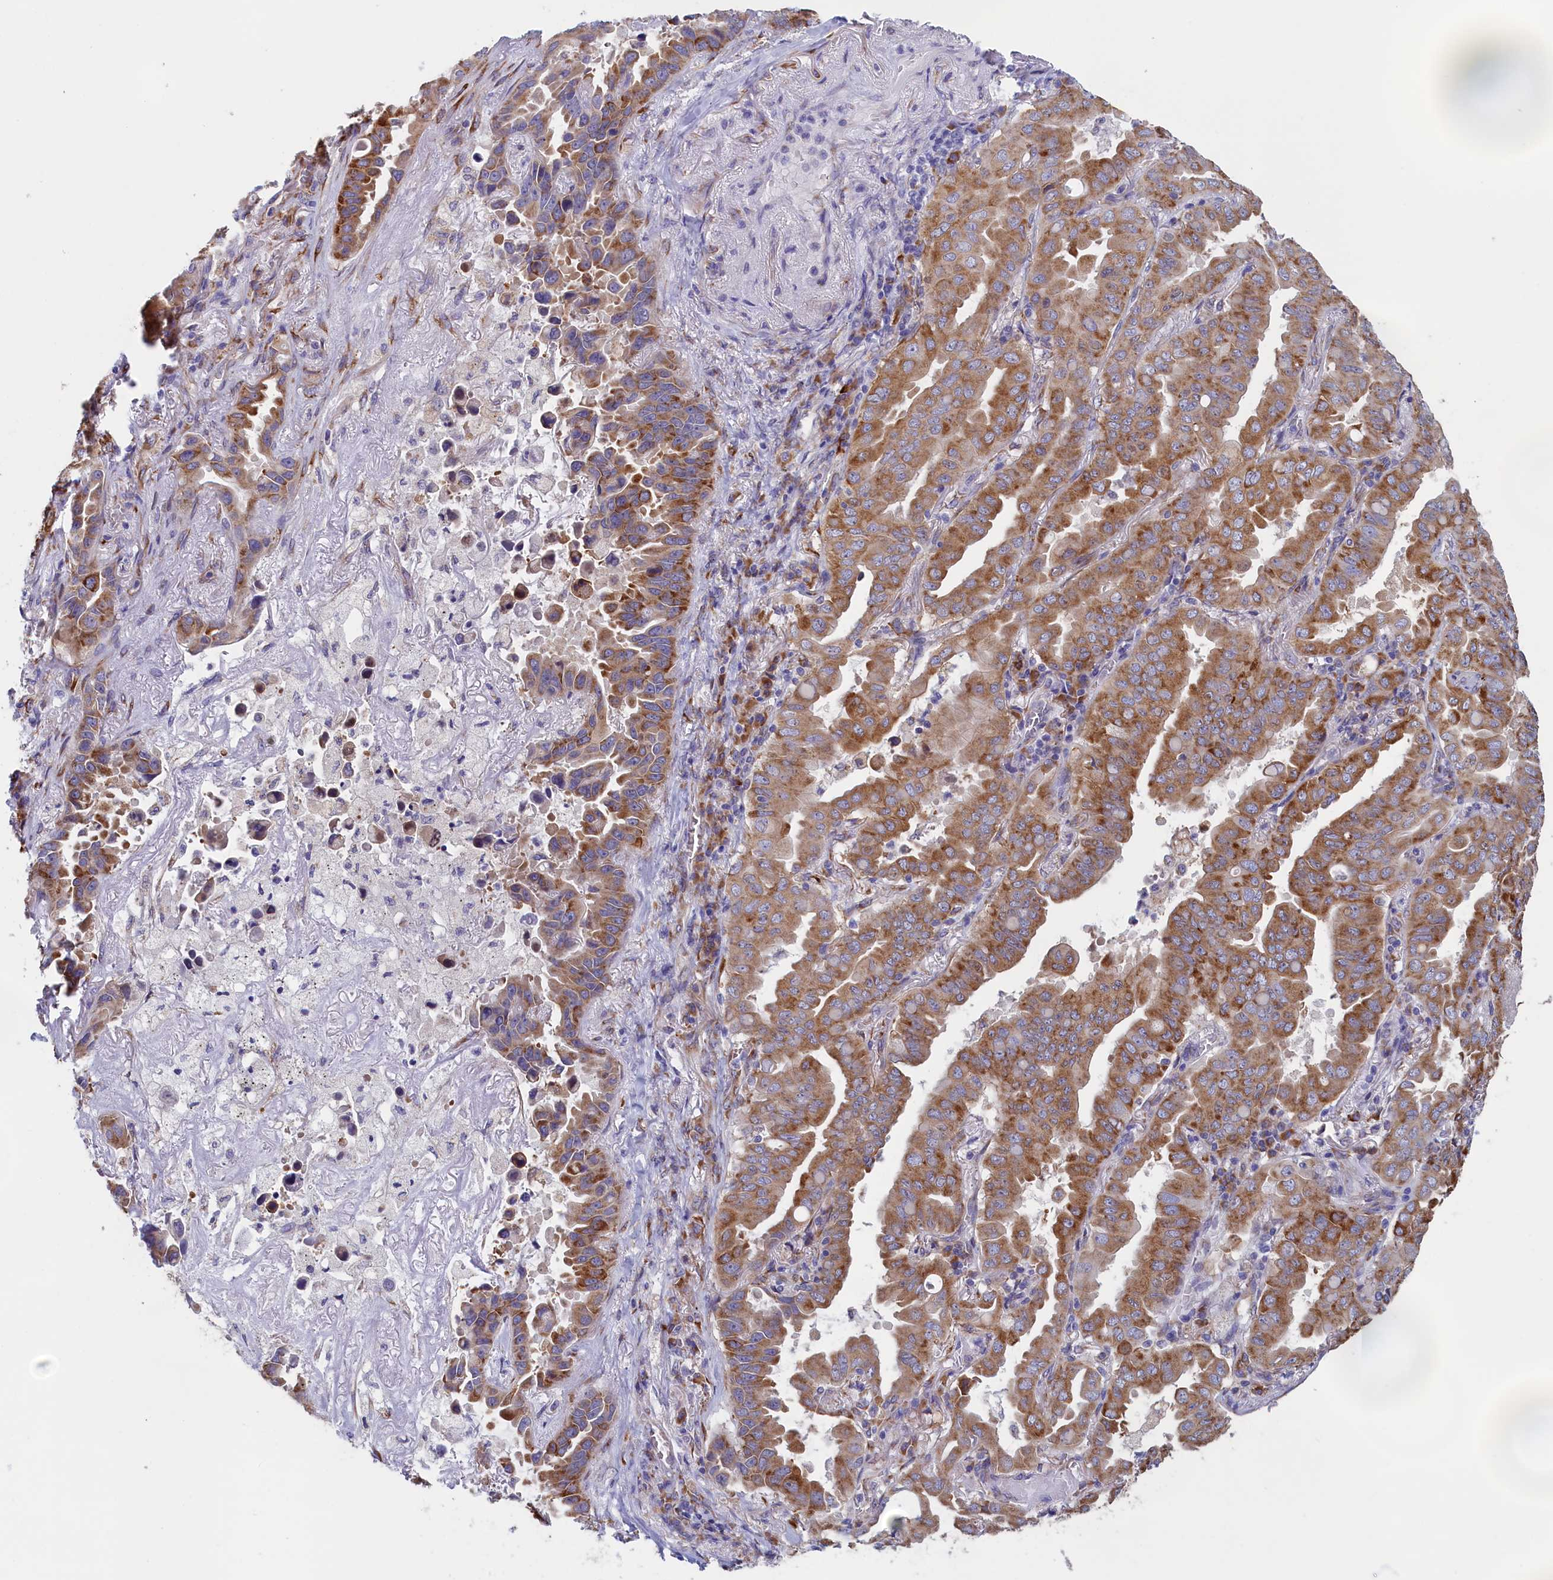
{"staining": {"intensity": "moderate", "quantity": ">75%", "location": "cytoplasmic/membranous"}, "tissue": "lung cancer", "cell_type": "Tumor cells", "image_type": "cancer", "snomed": [{"axis": "morphology", "description": "Adenocarcinoma, NOS"}, {"axis": "topography", "description": "Lung"}], "caption": "A brown stain labels moderate cytoplasmic/membranous expression of a protein in human lung adenocarcinoma tumor cells.", "gene": "CCDC68", "patient": {"sex": "male", "age": 64}}